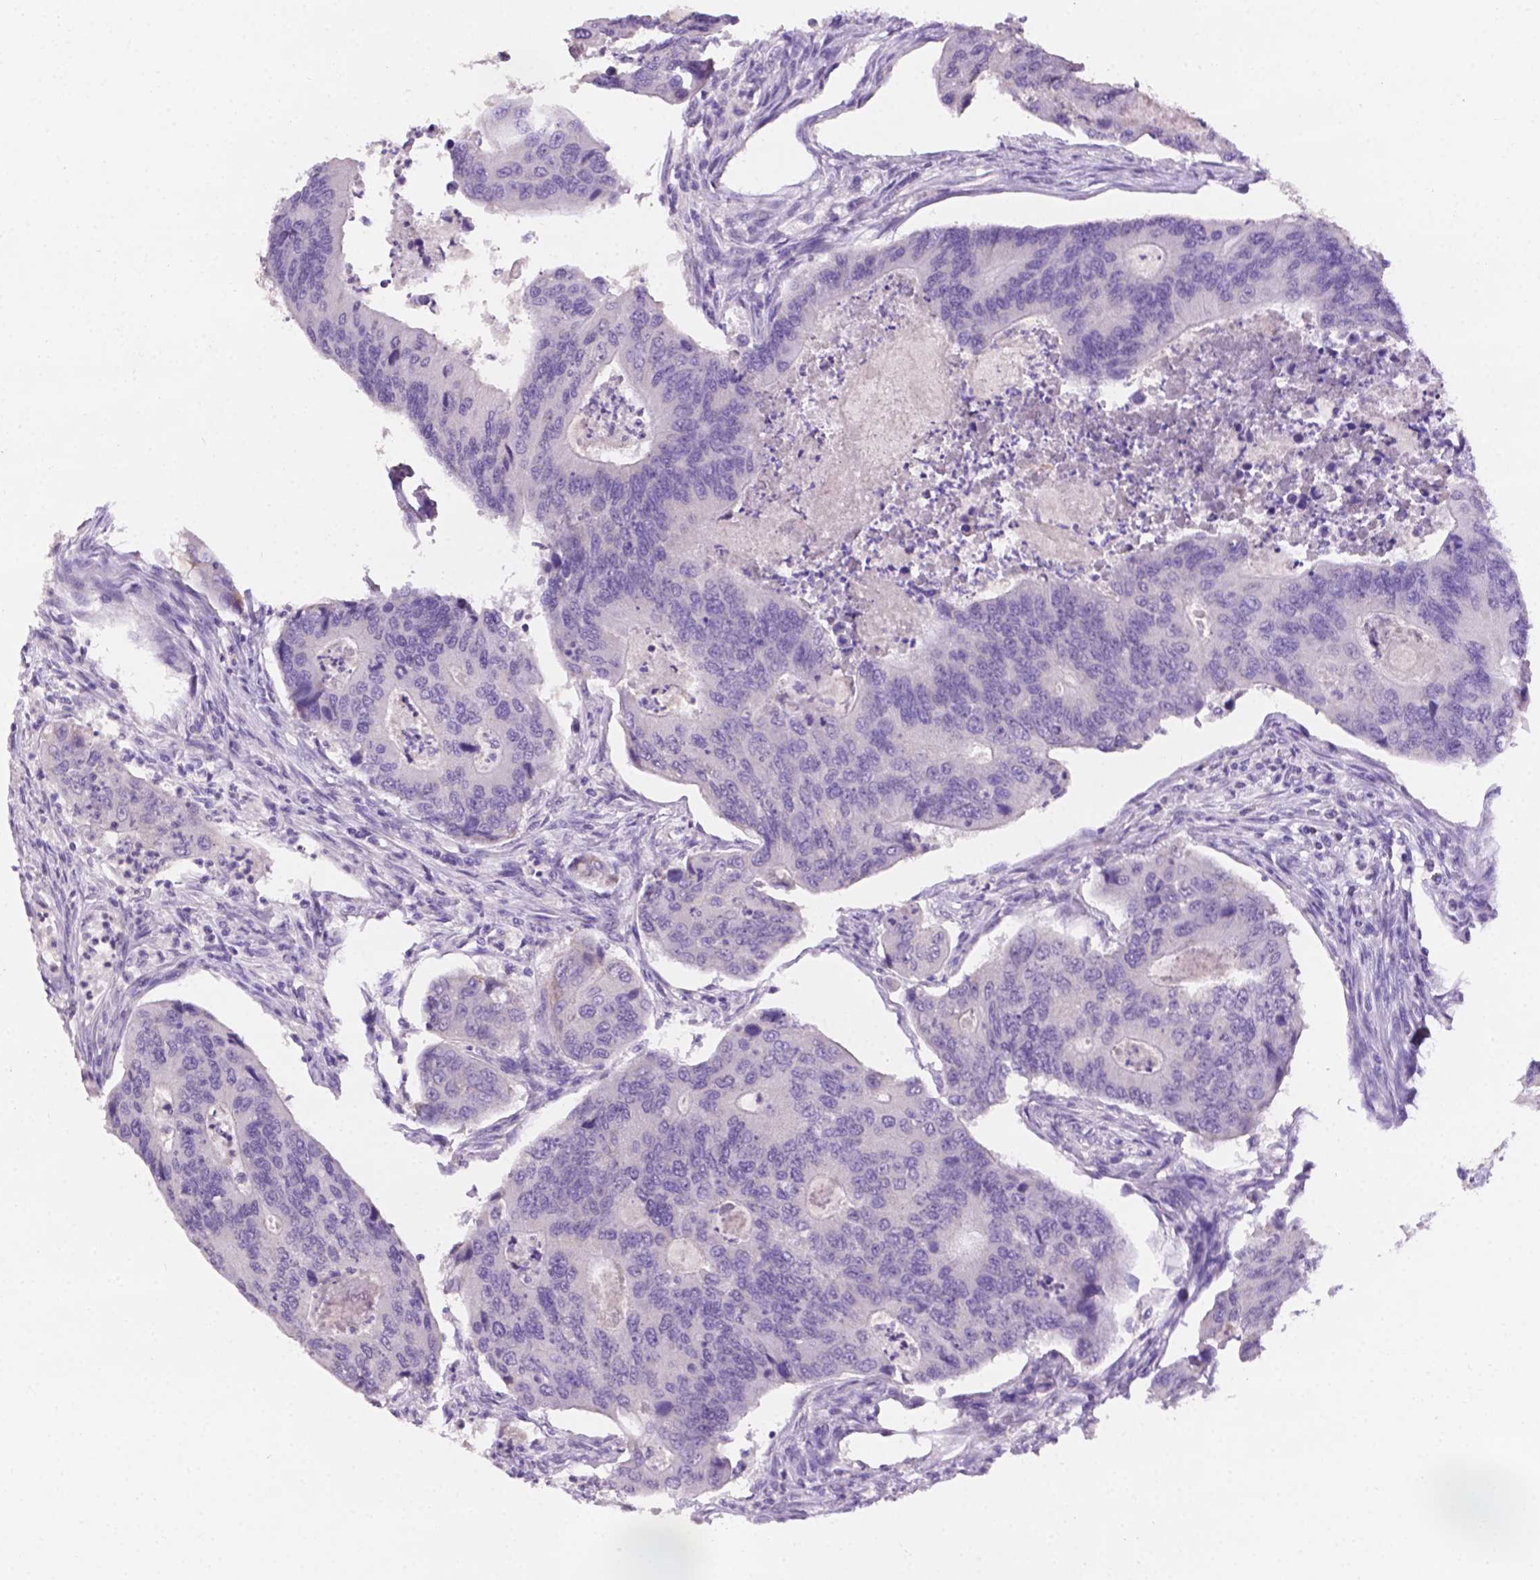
{"staining": {"intensity": "negative", "quantity": "none", "location": "none"}, "tissue": "colorectal cancer", "cell_type": "Tumor cells", "image_type": "cancer", "snomed": [{"axis": "morphology", "description": "Adenocarcinoma, NOS"}, {"axis": "topography", "description": "Colon"}], "caption": "This is an immunohistochemistry image of colorectal adenocarcinoma. There is no staining in tumor cells.", "gene": "TACSTD2", "patient": {"sex": "female", "age": 67}}